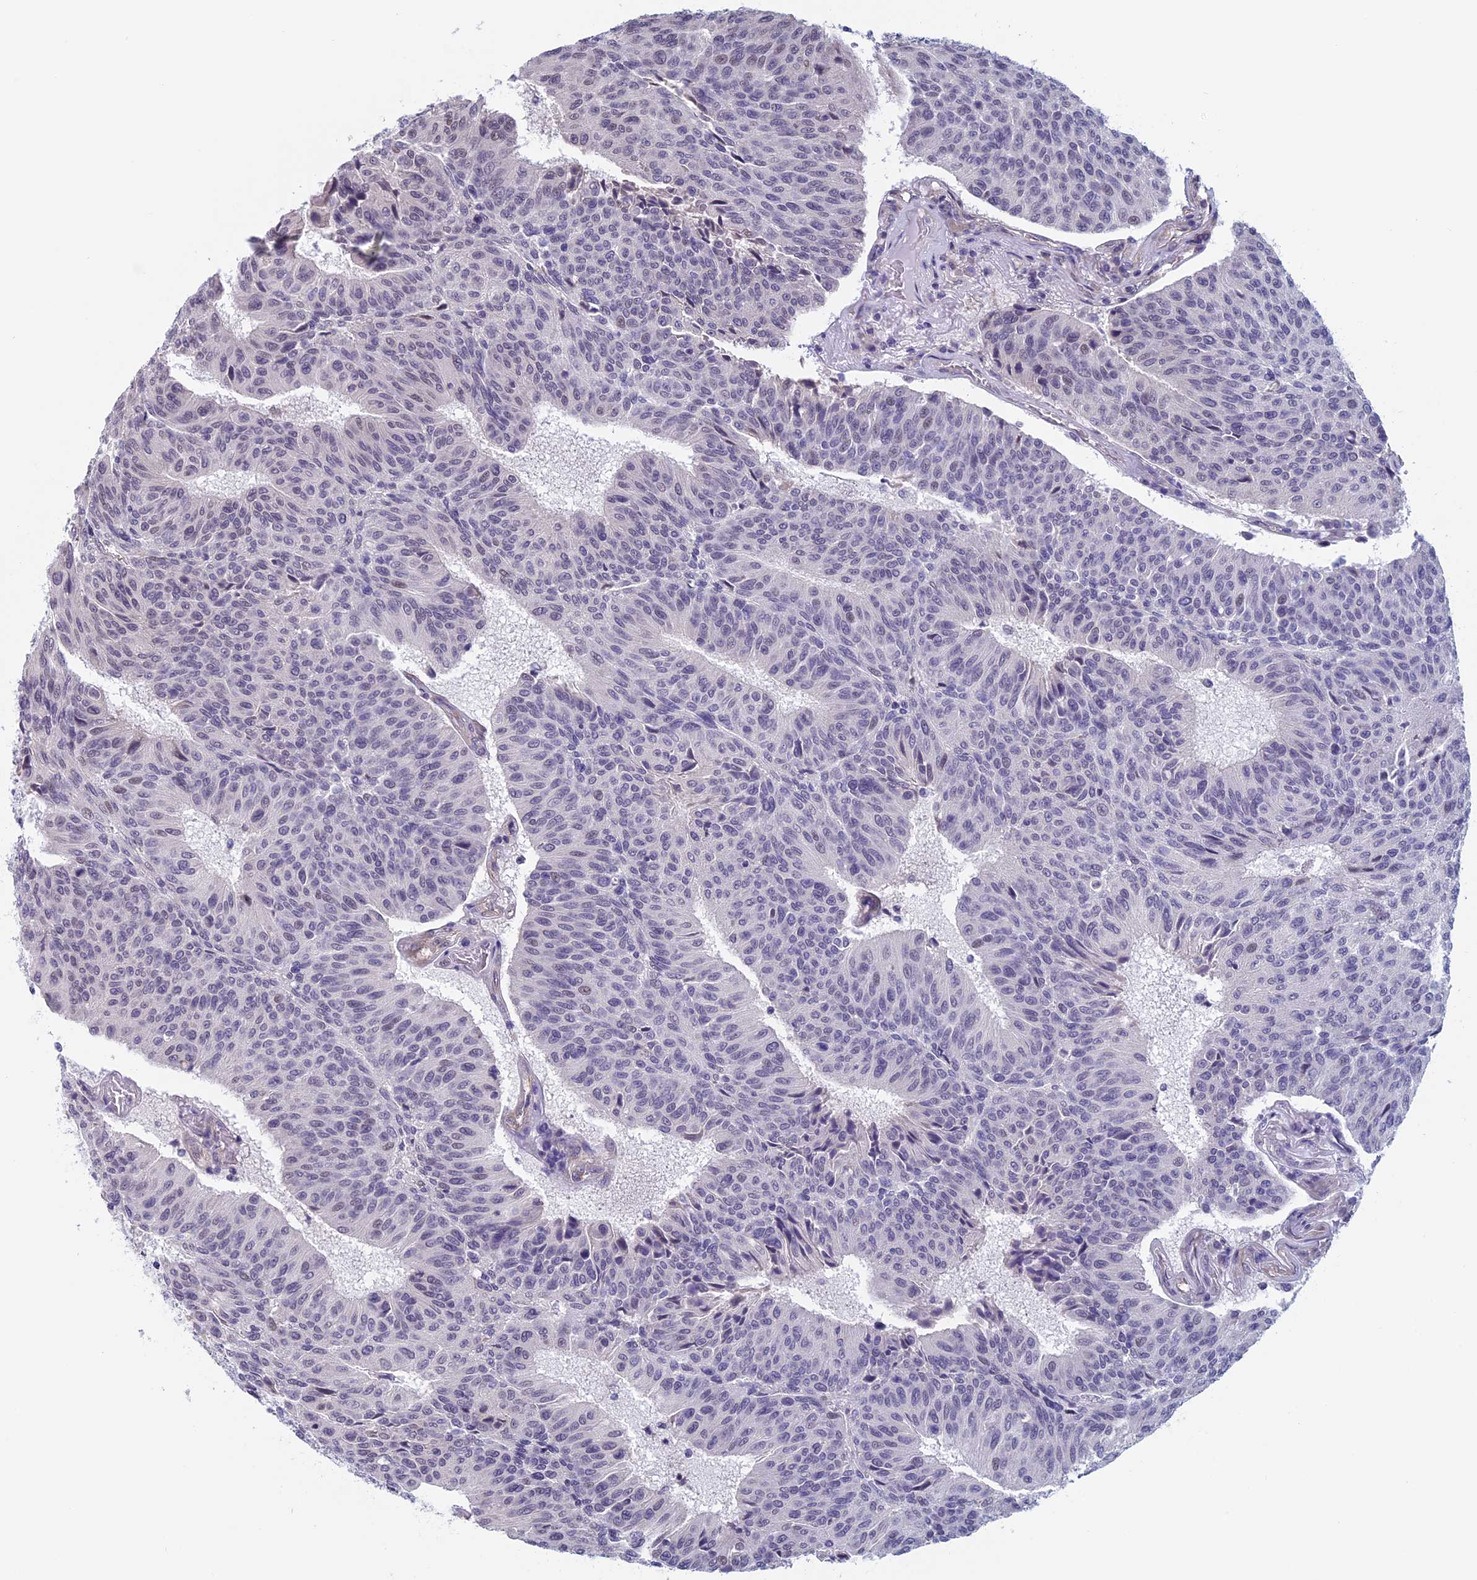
{"staining": {"intensity": "negative", "quantity": "none", "location": "none"}, "tissue": "urothelial cancer", "cell_type": "Tumor cells", "image_type": "cancer", "snomed": [{"axis": "morphology", "description": "Urothelial carcinoma, High grade"}, {"axis": "topography", "description": "Urinary bladder"}], "caption": "Protein analysis of urothelial carcinoma (high-grade) displays no significant expression in tumor cells.", "gene": "SLC1A6", "patient": {"sex": "male", "age": 66}}